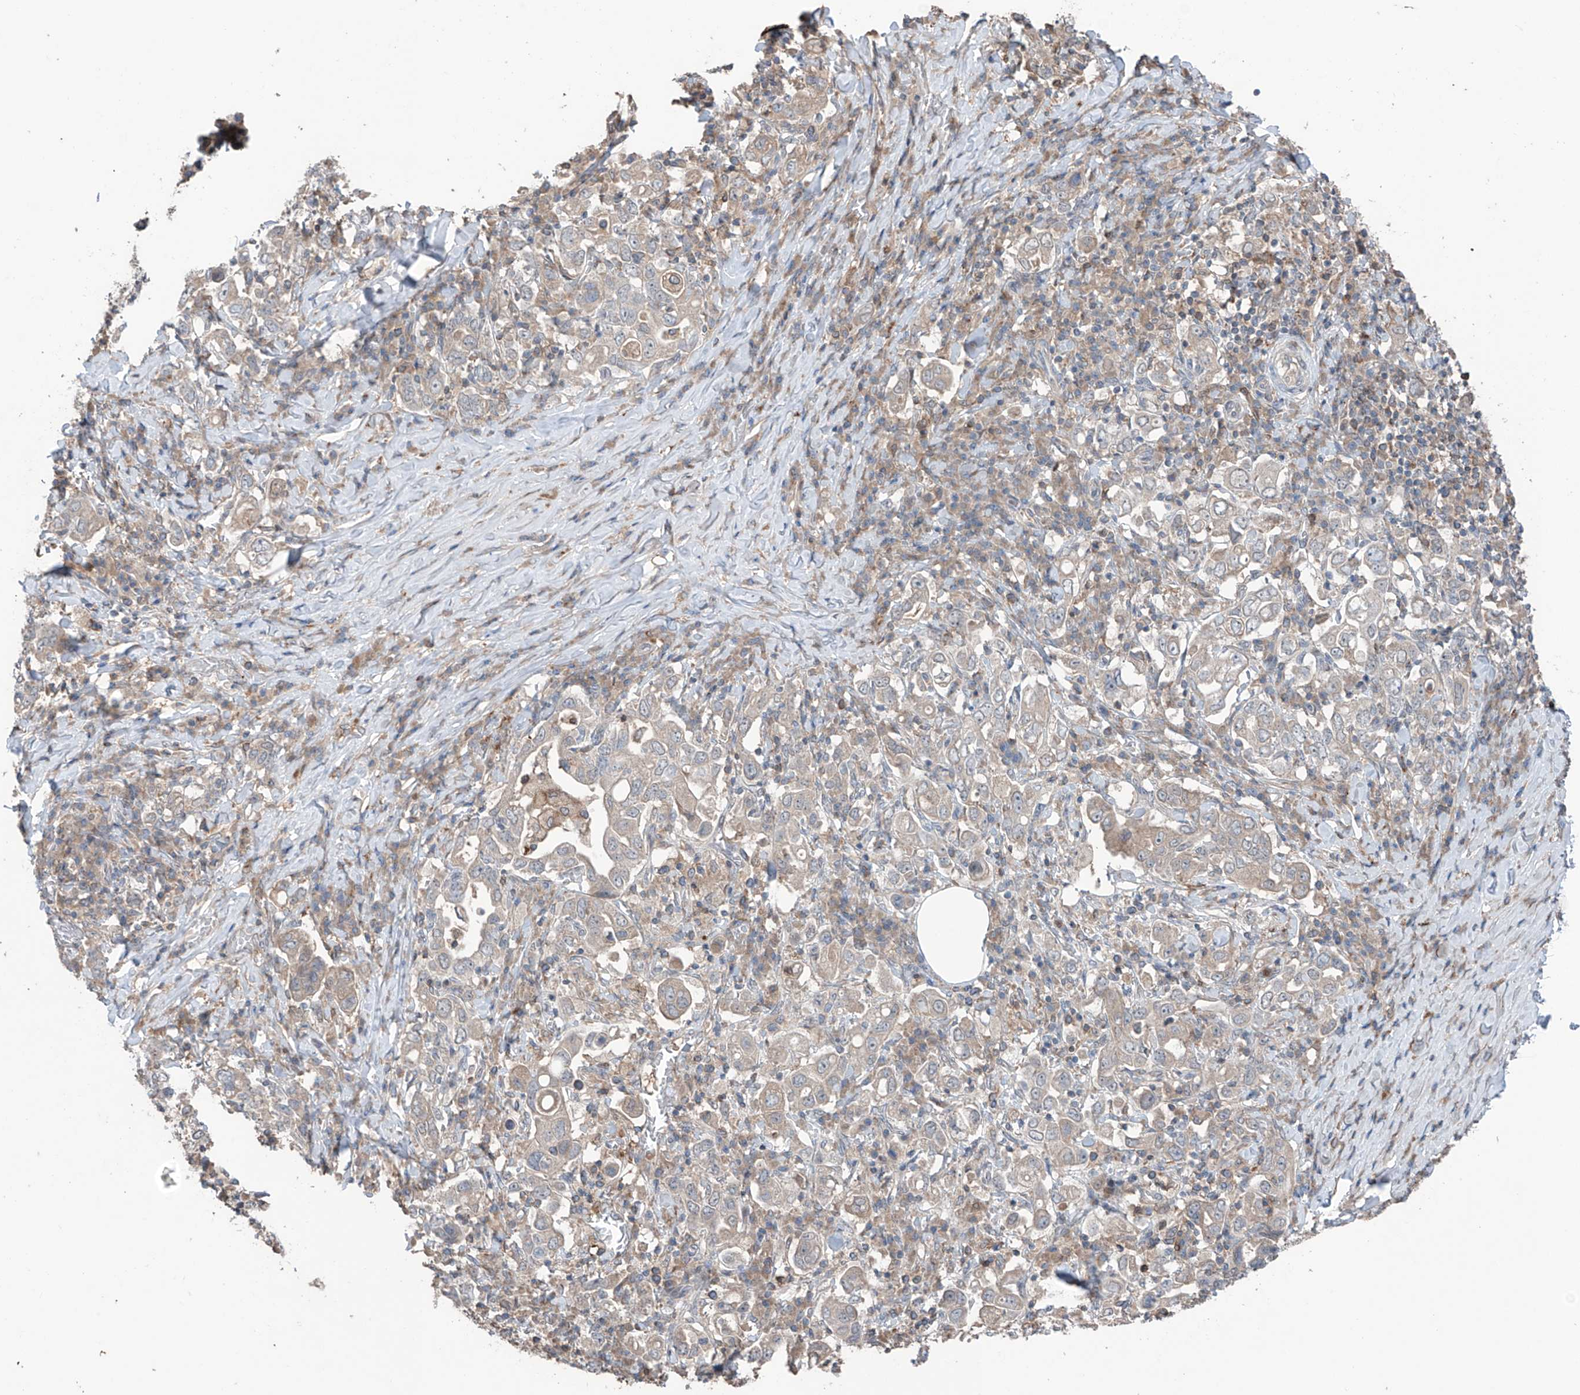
{"staining": {"intensity": "weak", "quantity": "25%-75%", "location": "cytoplasmic/membranous"}, "tissue": "stomach cancer", "cell_type": "Tumor cells", "image_type": "cancer", "snomed": [{"axis": "morphology", "description": "Adenocarcinoma, NOS"}, {"axis": "topography", "description": "Stomach, upper"}], "caption": "This histopathology image displays immunohistochemistry staining of stomach cancer, with low weak cytoplasmic/membranous expression in about 25%-75% of tumor cells.", "gene": "SAMD3", "patient": {"sex": "male", "age": 62}}